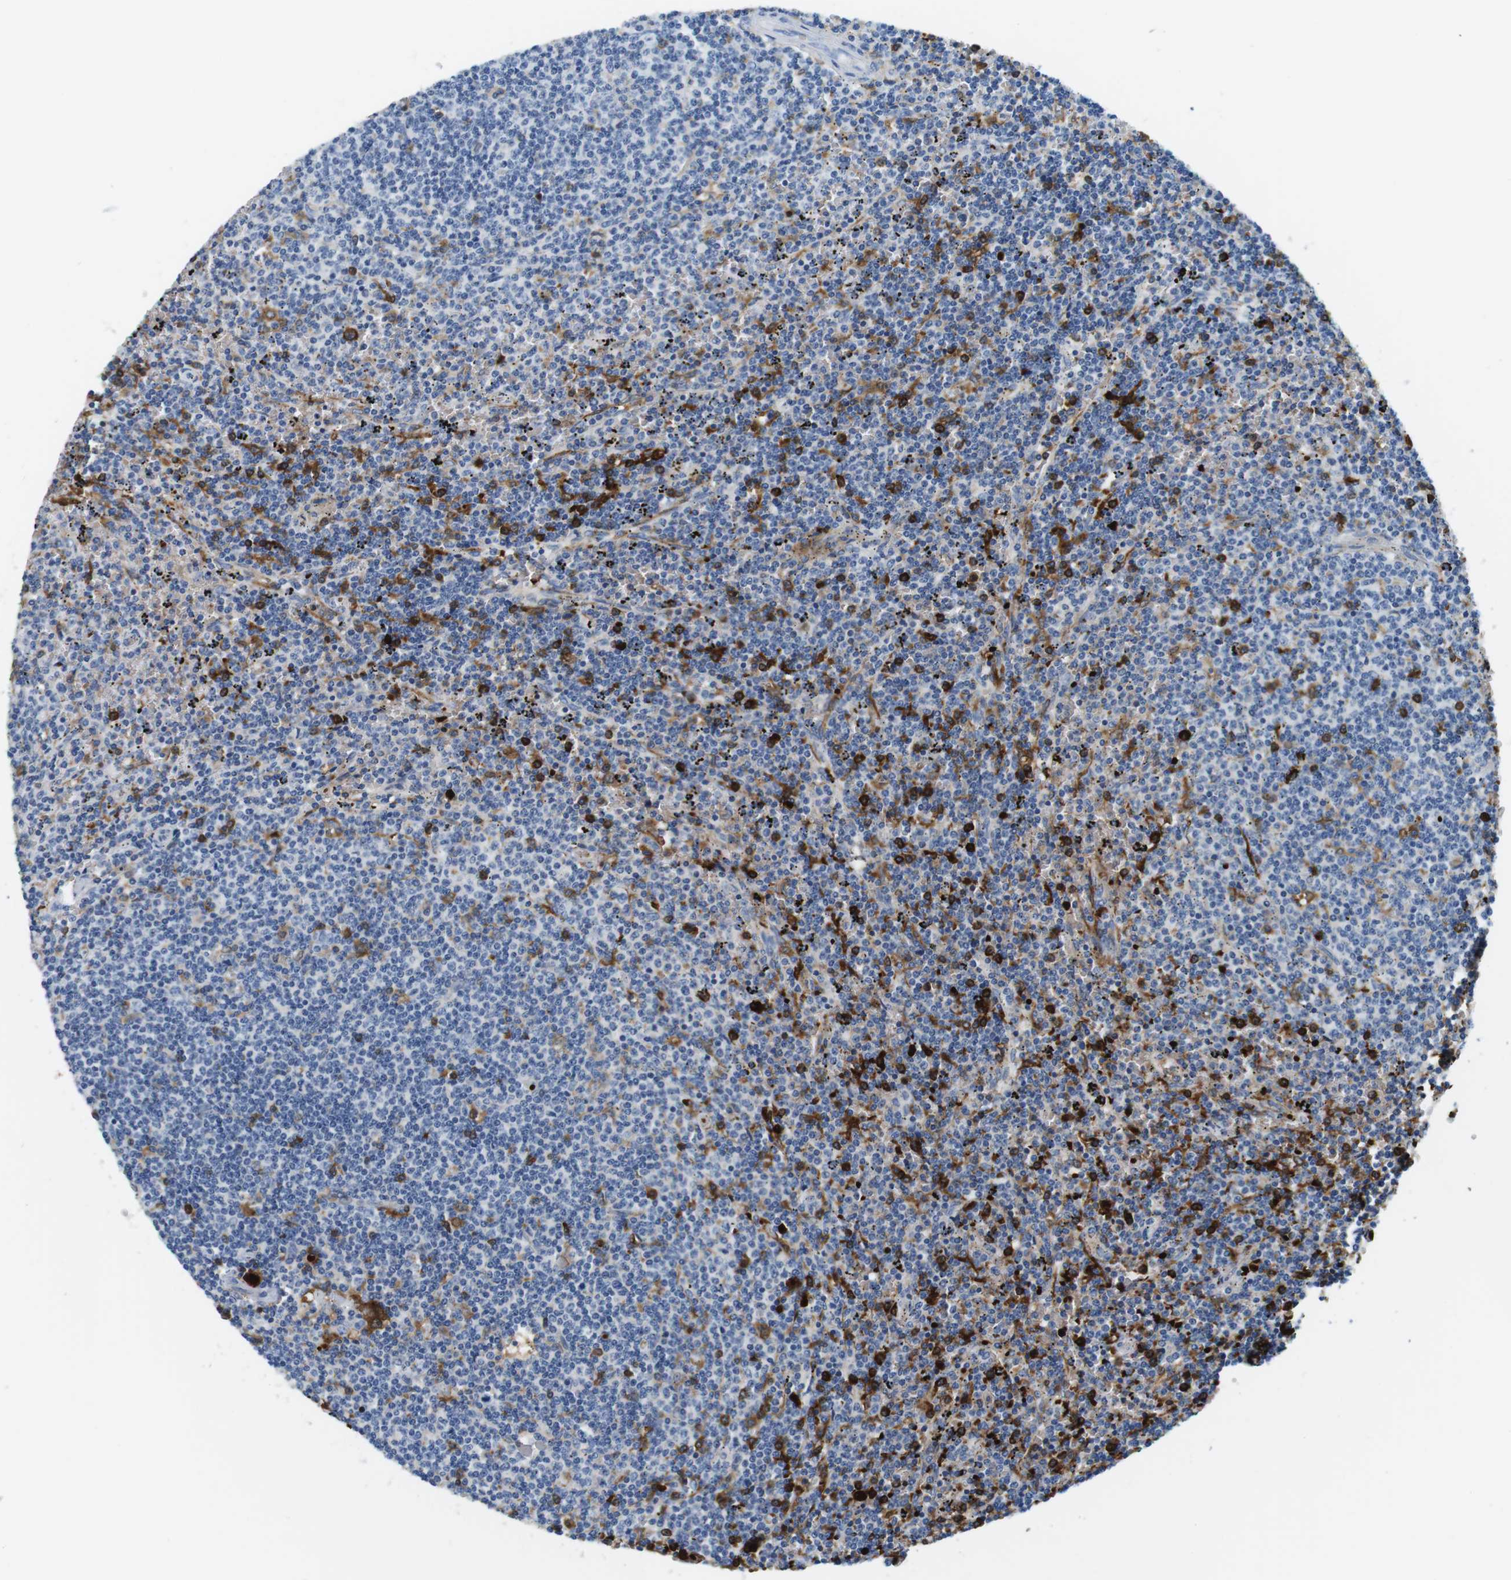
{"staining": {"intensity": "negative", "quantity": "none", "location": "none"}, "tissue": "lymphoma", "cell_type": "Tumor cells", "image_type": "cancer", "snomed": [{"axis": "morphology", "description": "Malignant lymphoma, non-Hodgkin's type, Low grade"}, {"axis": "topography", "description": "Spleen"}], "caption": "Immunohistochemistry (IHC) micrograph of lymphoma stained for a protein (brown), which displays no staining in tumor cells.", "gene": "TFAP2C", "patient": {"sex": "female", "age": 50}}